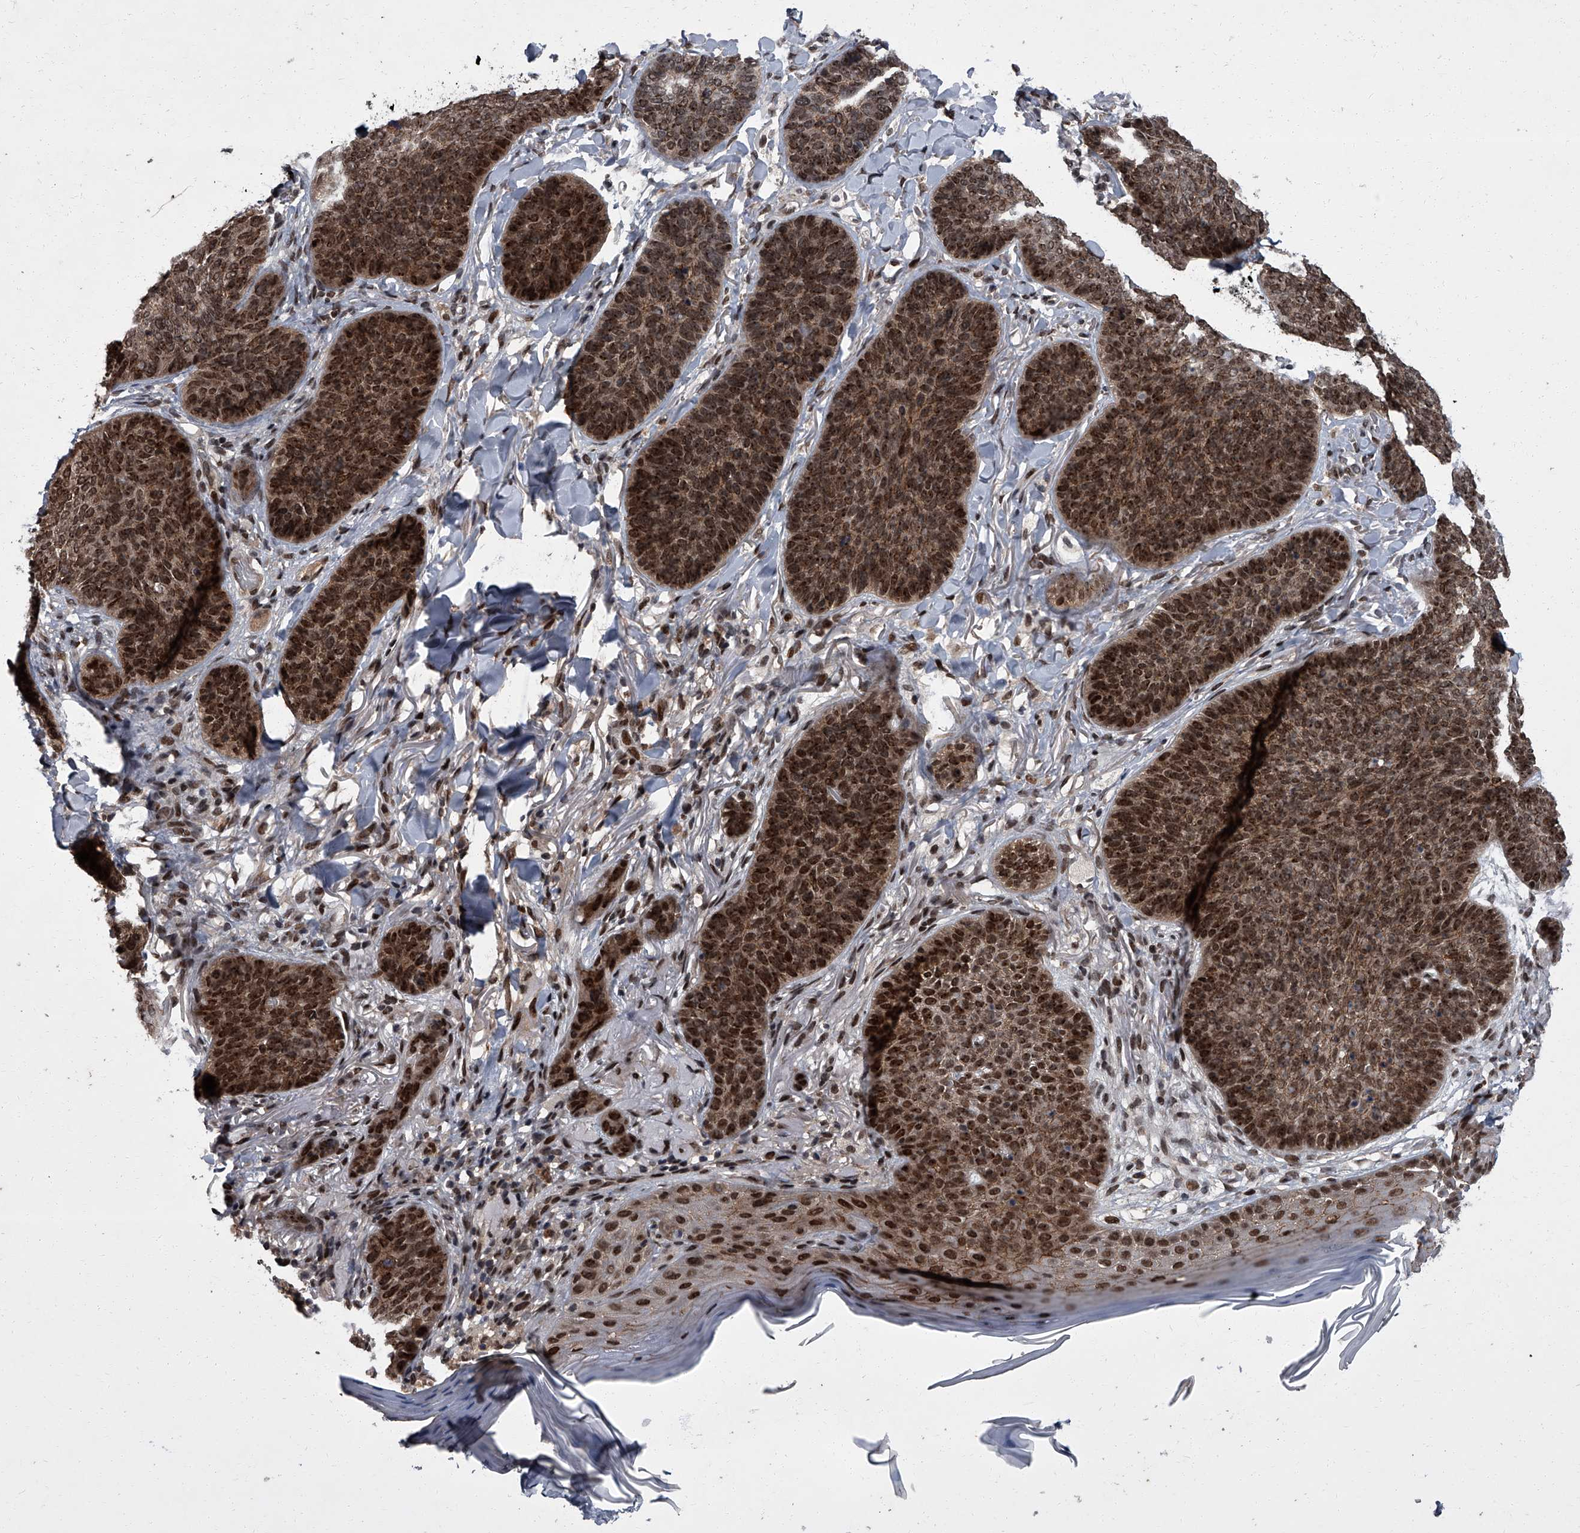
{"staining": {"intensity": "moderate", "quantity": ">75%", "location": "nuclear"}, "tissue": "skin cancer", "cell_type": "Tumor cells", "image_type": "cancer", "snomed": [{"axis": "morphology", "description": "Basal cell carcinoma"}, {"axis": "topography", "description": "Skin"}], "caption": "This photomicrograph reveals immunohistochemistry (IHC) staining of human basal cell carcinoma (skin), with medium moderate nuclear staining in approximately >75% of tumor cells.", "gene": "ZNF518B", "patient": {"sex": "male", "age": 85}}